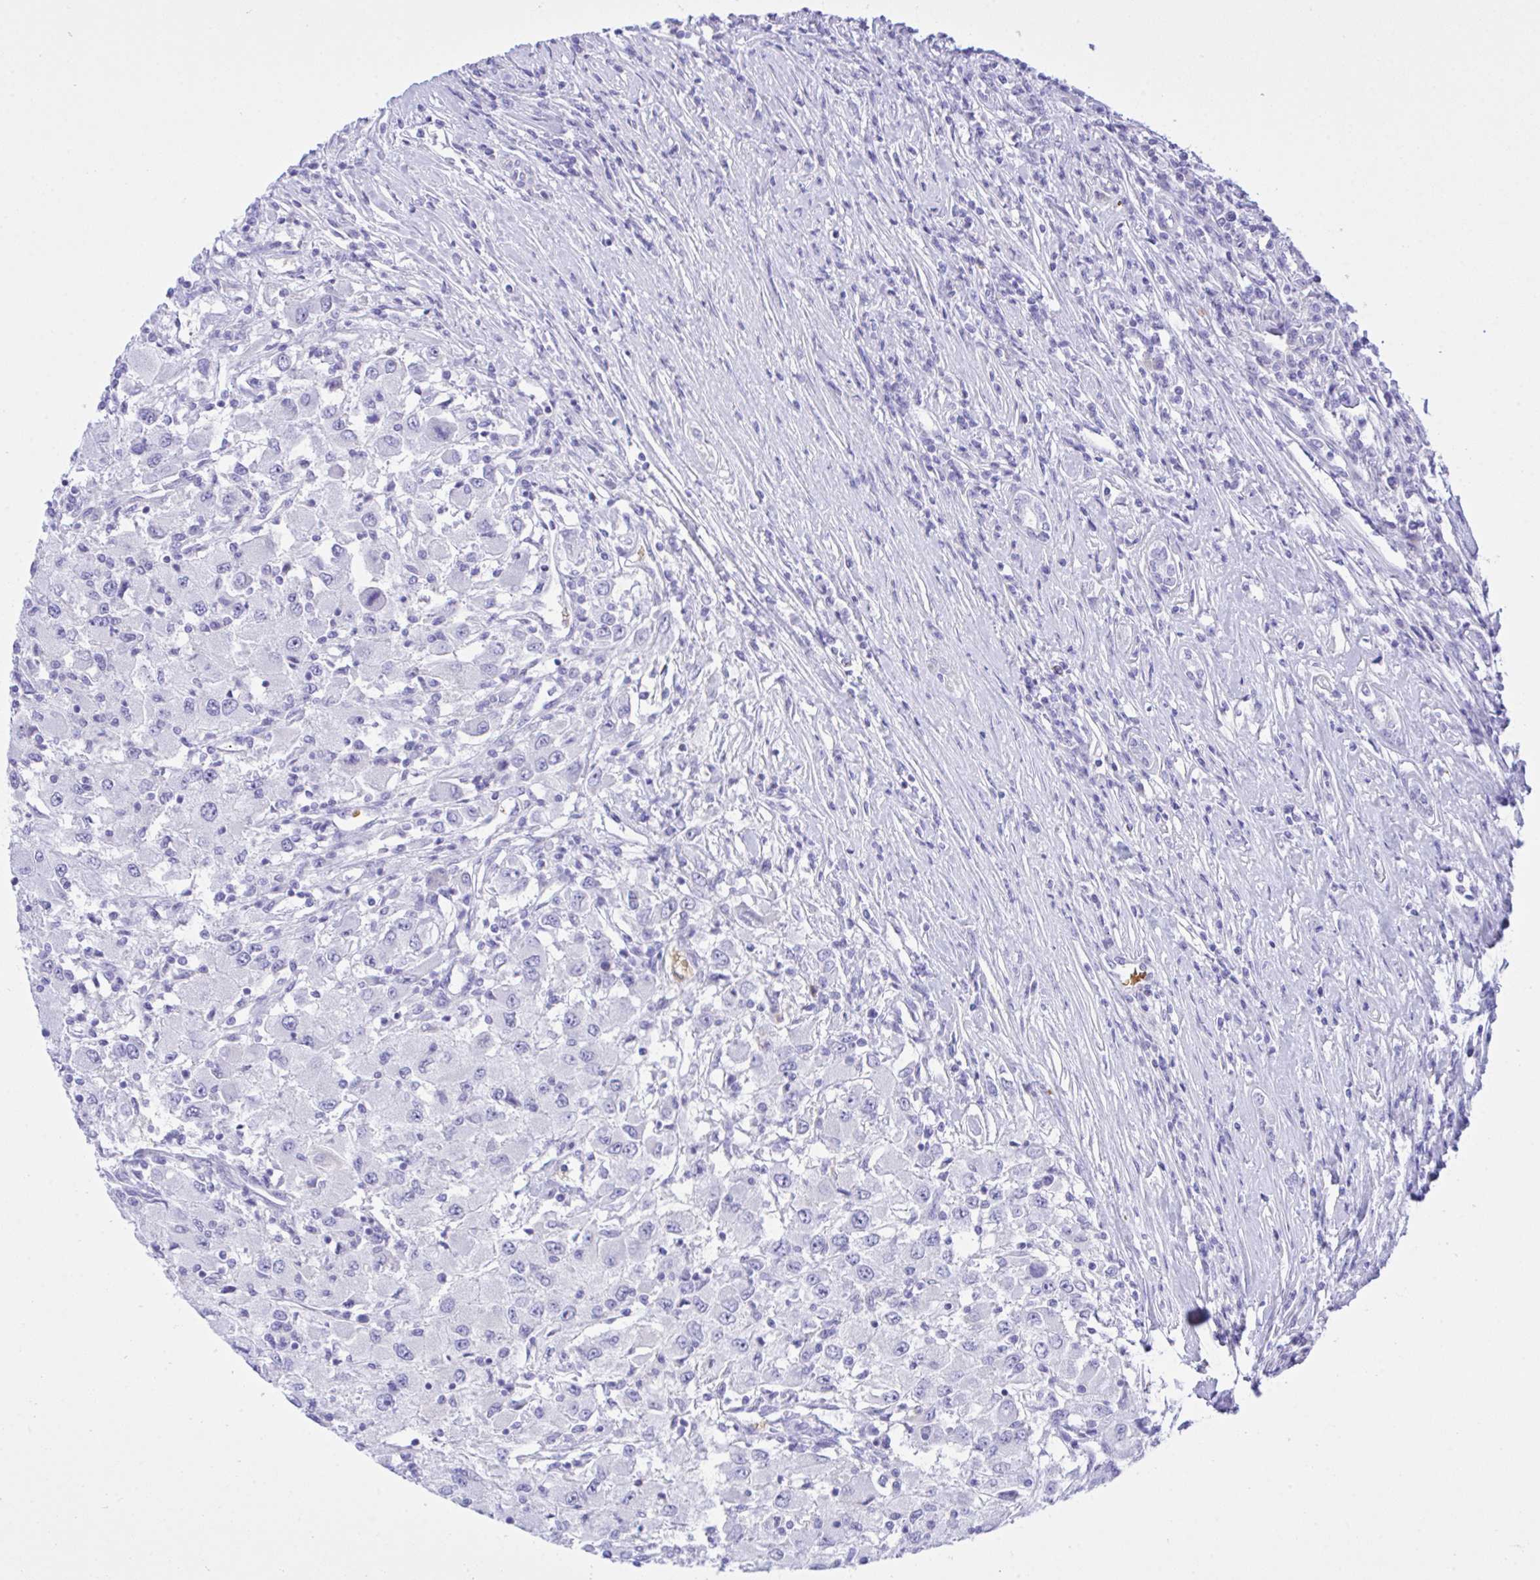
{"staining": {"intensity": "negative", "quantity": "none", "location": "none"}, "tissue": "renal cancer", "cell_type": "Tumor cells", "image_type": "cancer", "snomed": [{"axis": "morphology", "description": "Adenocarcinoma, NOS"}, {"axis": "topography", "description": "Kidney"}], "caption": "Image shows no protein expression in tumor cells of renal cancer tissue.", "gene": "ZNF221", "patient": {"sex": "female", "age": 67}}